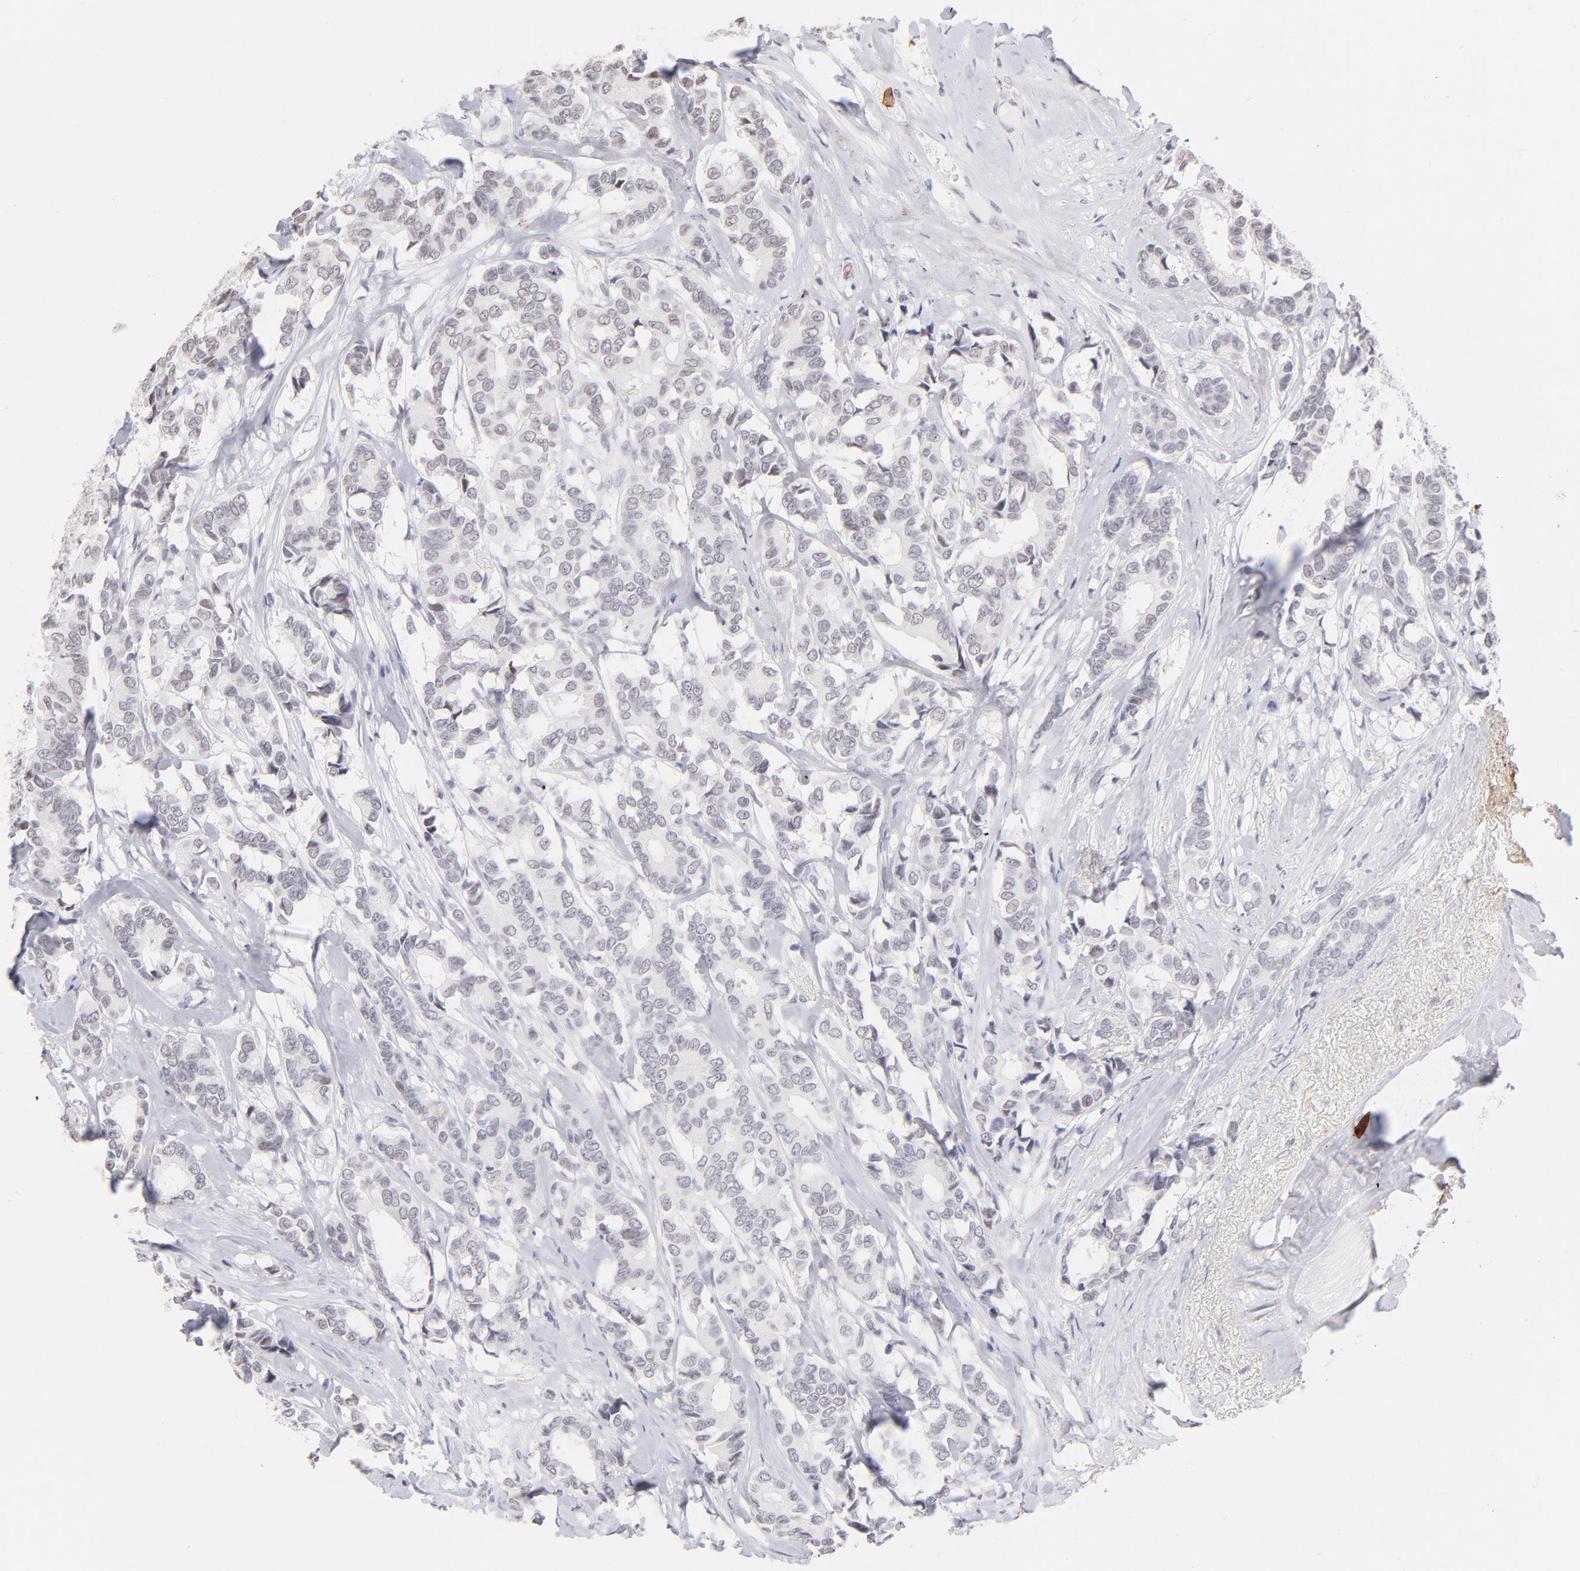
{"staining": {"intensity": "negative", "quantity": "none", "location": "none"}, "tissue": "breast cancer", "cell_type": "Tumor cells", "image_type": "cancer", "snomed": [{"axis": "morphology", "description": "Duct carcinoma"}, {"axis": "topography", "description": "Breast"}], "caption": "Immunohistochemistry (IHC) histopathology image of breast cancer stained for a protein (brown), which displays no positivity in tumor cells.", "gene": "LTB4R", "patient": {"sex": "female", "age": 87}}